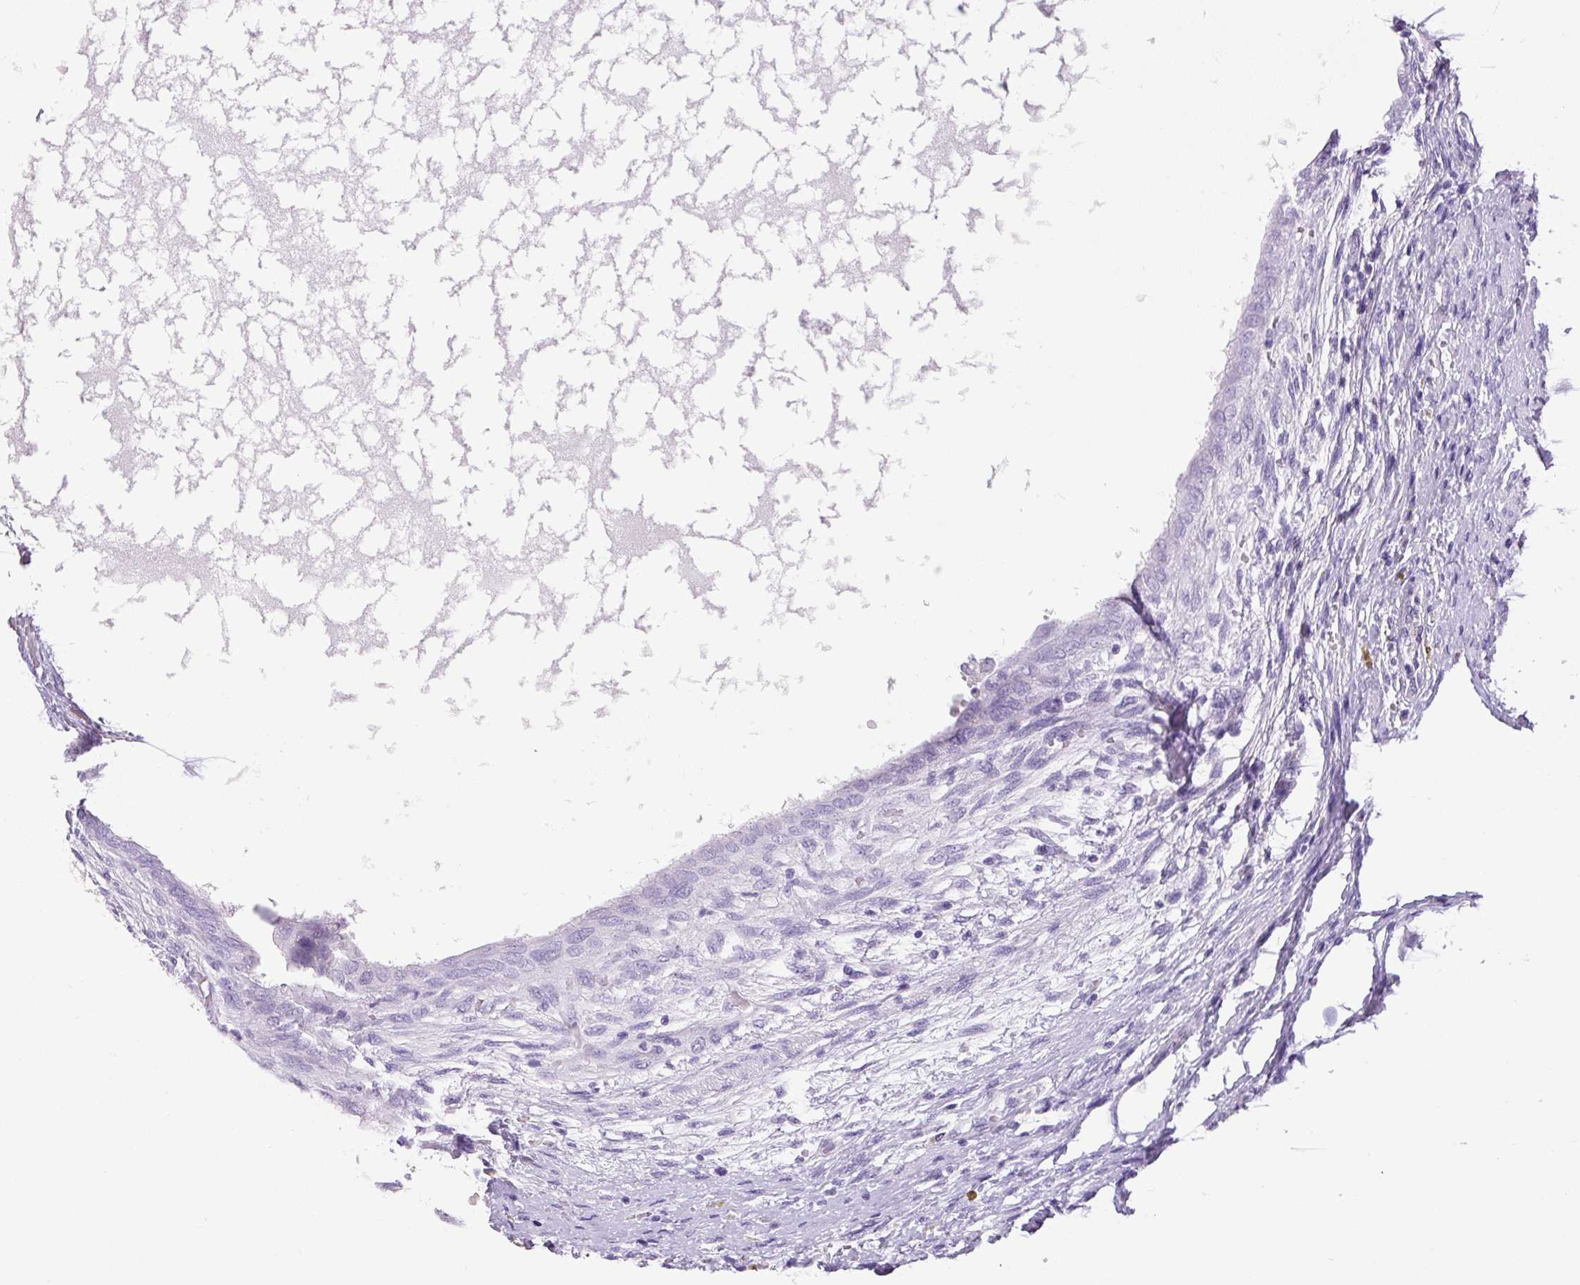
{"staining": {"intensity": "negative", "quantity": "none", "location": "none"}, "tissue": "testis cancer", "cell_type": "Tumor cells", "image_type": "cancer", "snomed": [{"axis": "morphology", "description": "Carcinoma, Embryonal, NOS"}, {"axis": "topography", "description": "Testis"}], "caption": "Immunohistochemical staining of human embryonal carcinoma (testis) demonstrates no significant expression in tumor cells.", "gene": "CHGA", "patient": {"sex": "male", "age": 26}}